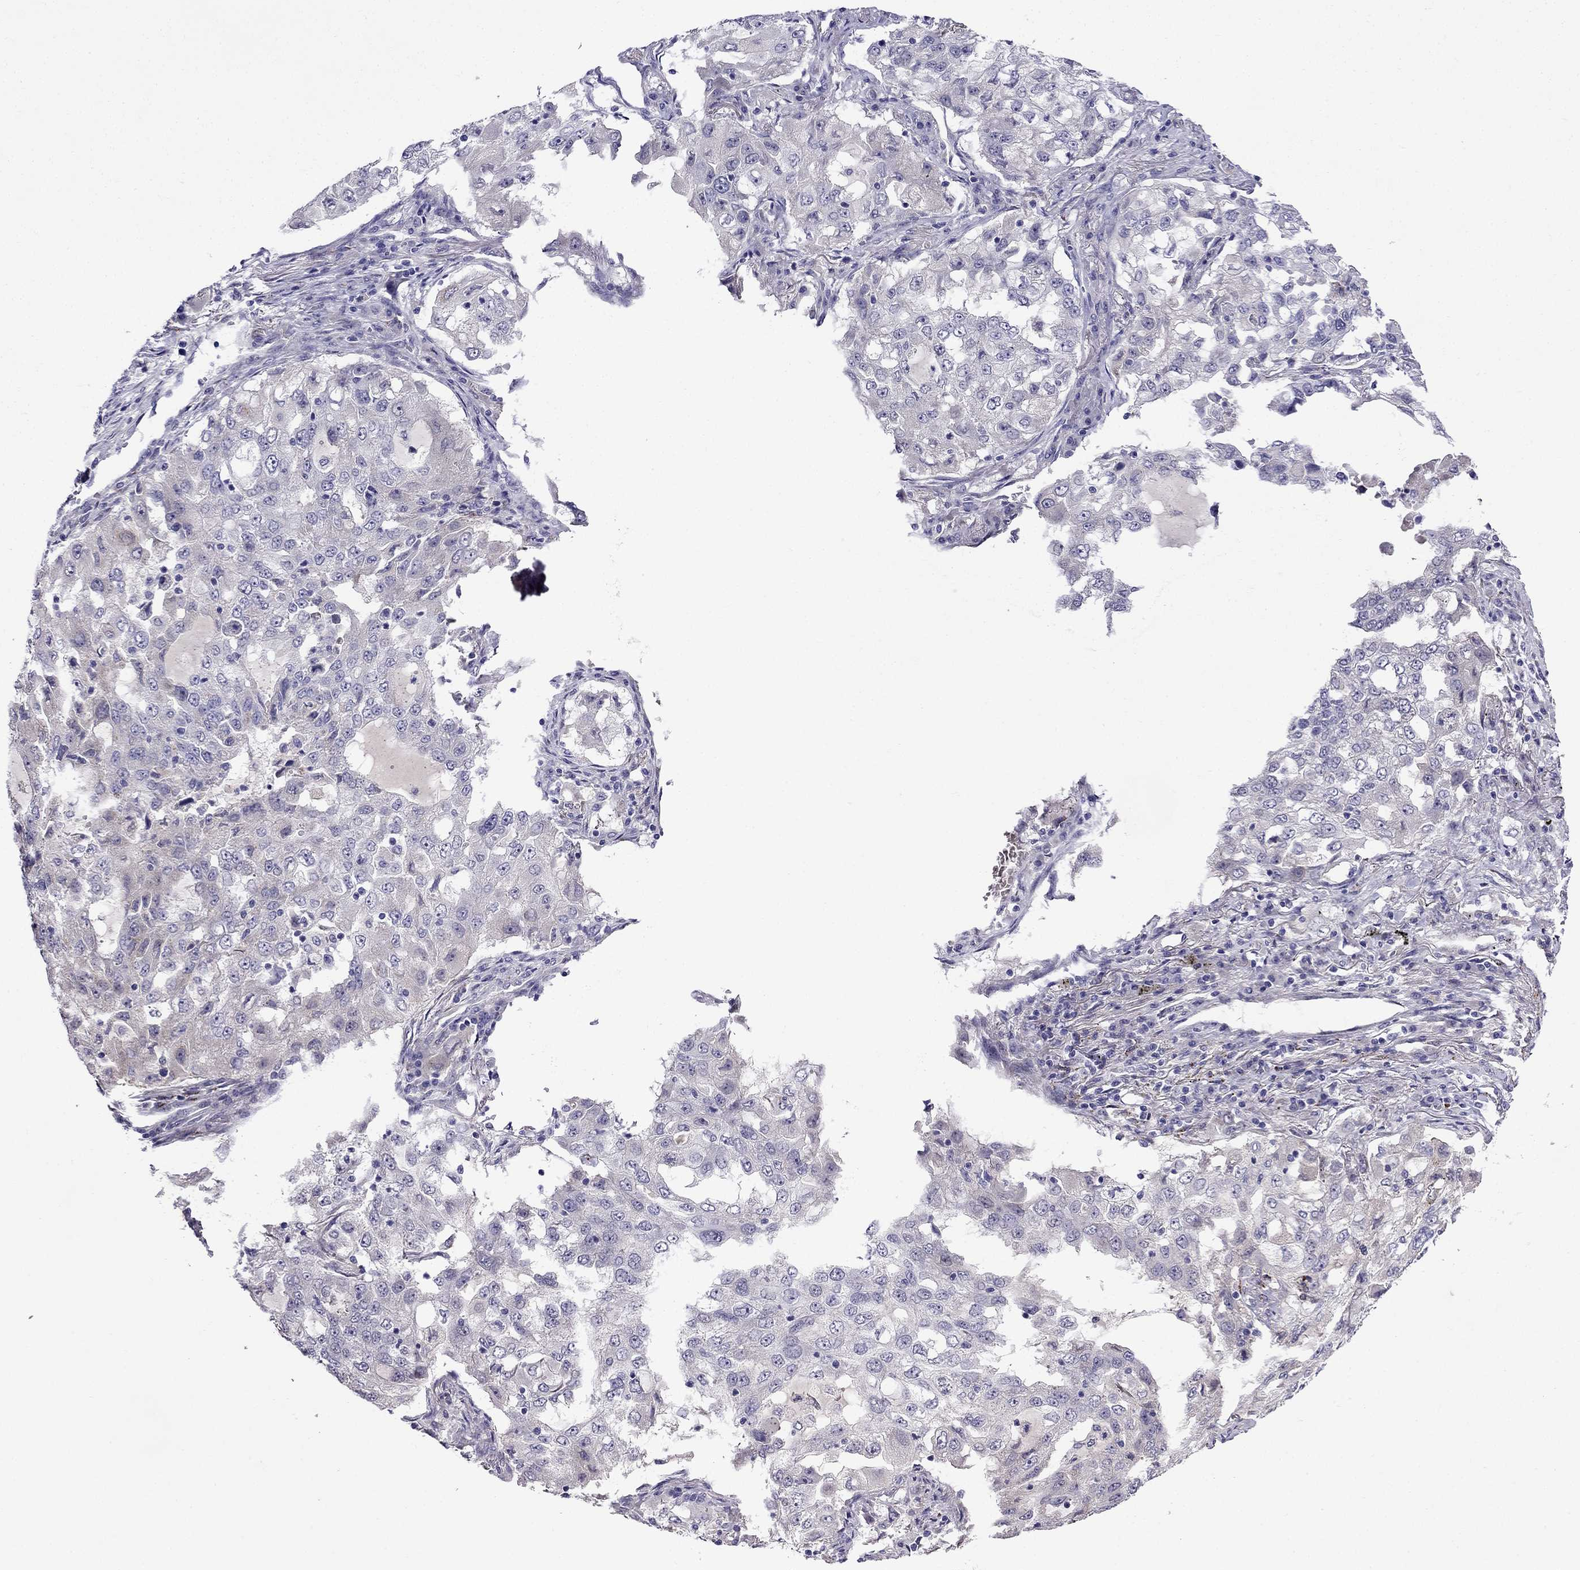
{"staining": {"intensity": "negative", "quantity": "none", "location": "none"}, "tissue": "lung cancer", "cell_type": "Tumor cells", "image_type": "cancer", "snomed": [{"axis": "morphology", "description": "Adenocarcinoma, NOS"}, {"axis": "topography", "description": "Lung"}], "caption": "IHC micrograph of human lung cancer stained for a protein (brown), which demonstrates no staining in tumor cells.", "gene": "PI16", "patient": {"sex": "female", "age": 61}}